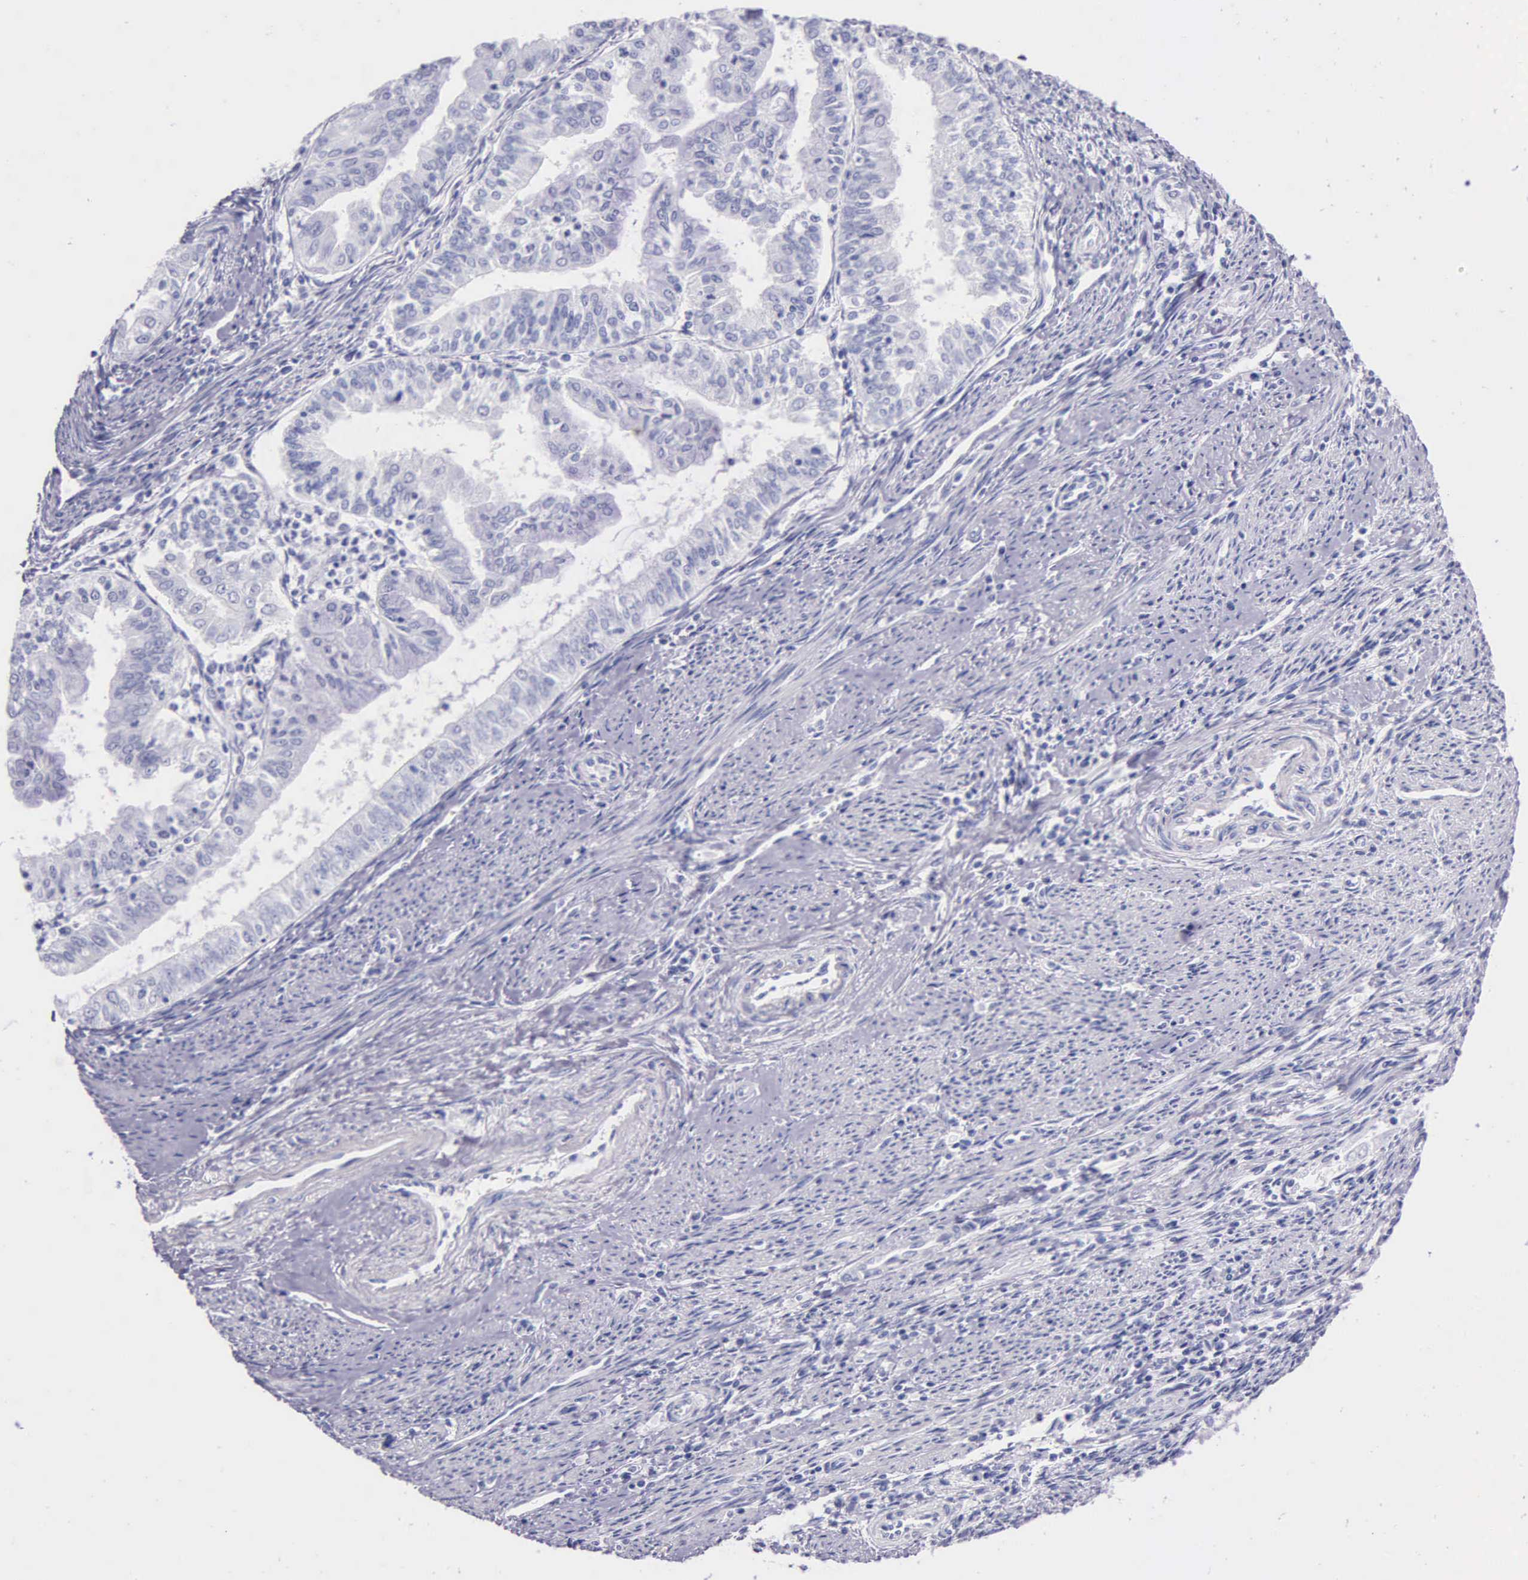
{"staining": {"intensity": "negative", "quantity": "none", "location": "none"}, "tissue": "endometrial cancer", "cell_type": "Tumor cells", "image_type": "cancer", "snomed": [{"axis": "morphology", "description": "Adenocarcinoma, NOS"}, {"axis": "topography", "description": "Endometrium"}], "caption": "Immunohistochemistry of human endometrial cancer shows no expression in tumor cells.", "gene": "KLK3", "patient": {"sex": "female", "age": 75}}